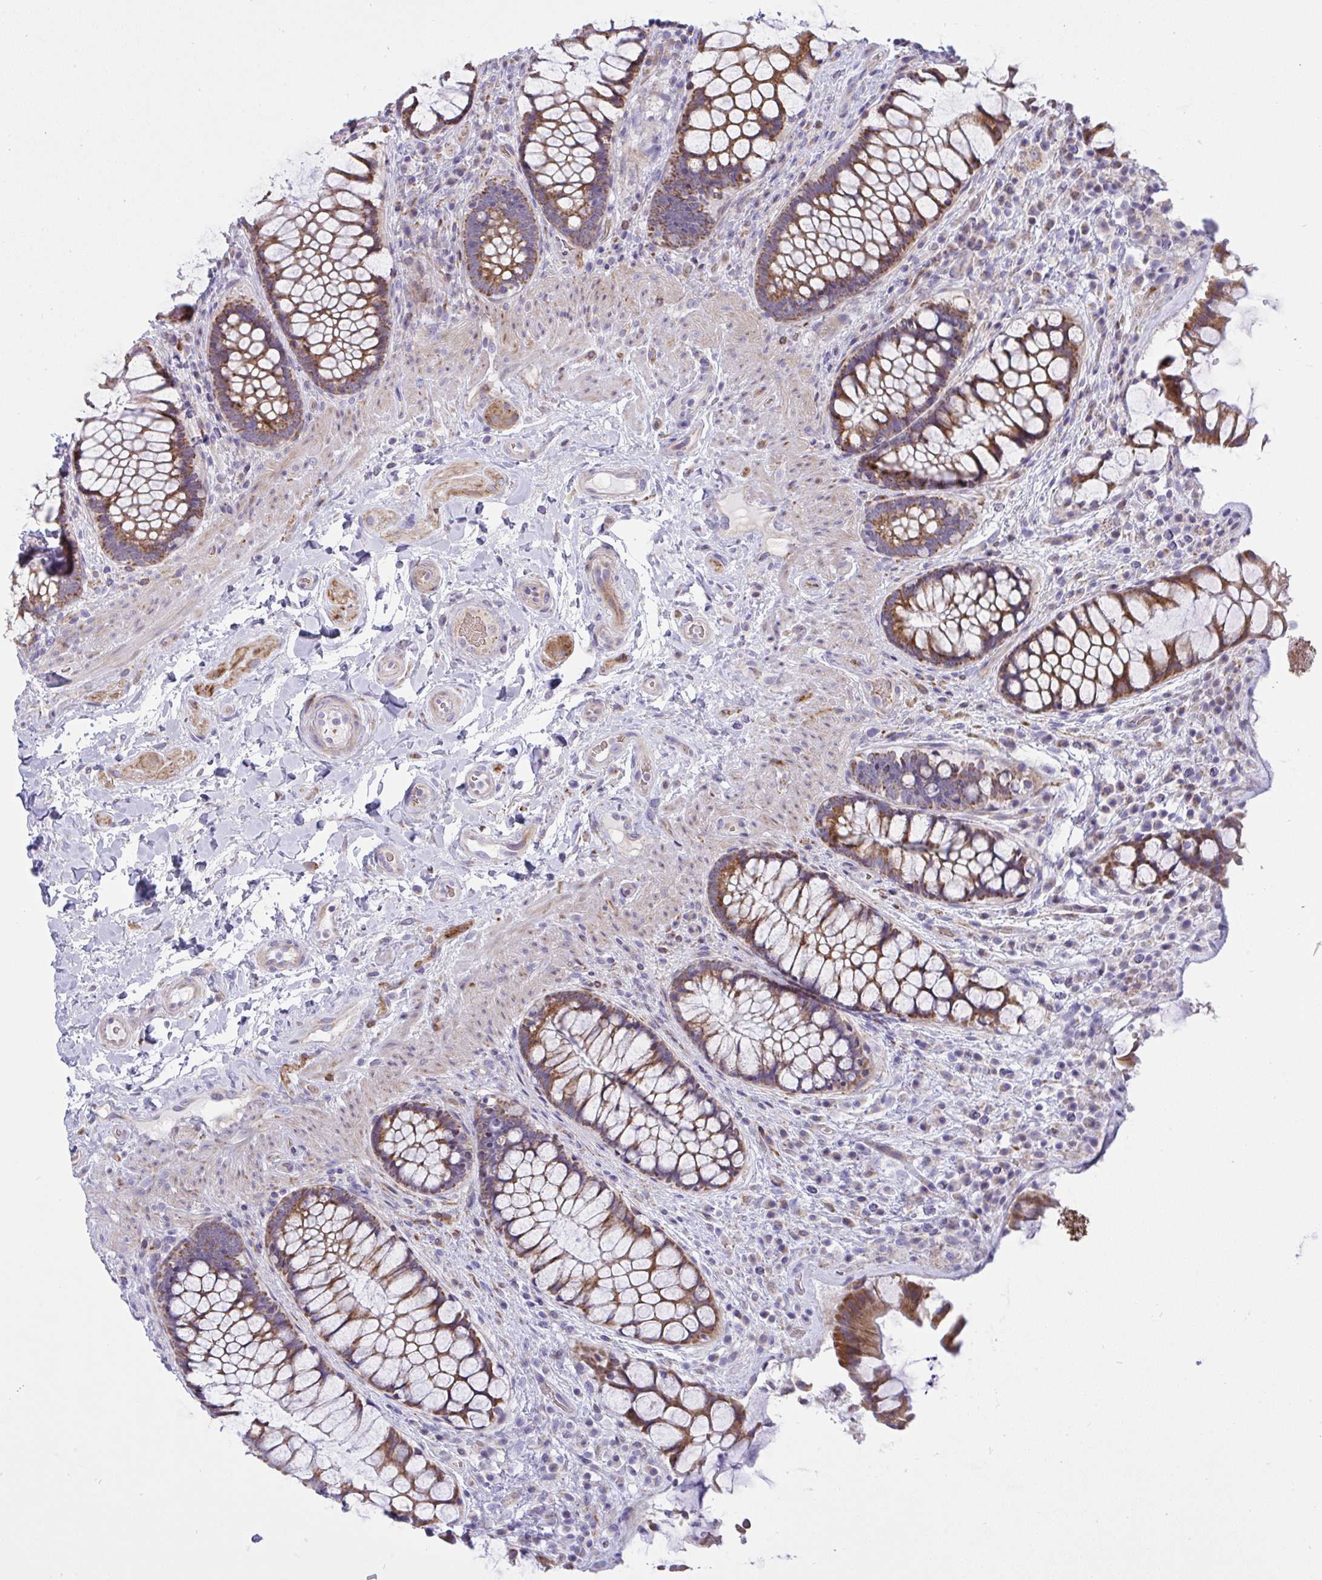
{"staining": {"intensity": "moderate", "quantity": ">75%", "location": "cytoplasmic/membranous"}, "tissue": "rectum", "cell_type": "Glandular cells", "image_type": "normal", "snomed": [{"axis": "morphology", "description": "Normal tissue, NOS"}, {"axis": "topography", "description": "Rectum"}], "caption": "This is a micrograph of immunohistochemistry (IHC) staining of unremarkable rectum, which shows moderate positivity in the cytoplasmic/membranous of glandular cells.", "gene": "NTN1", "patient": {"sex": "female", "age": 58}}